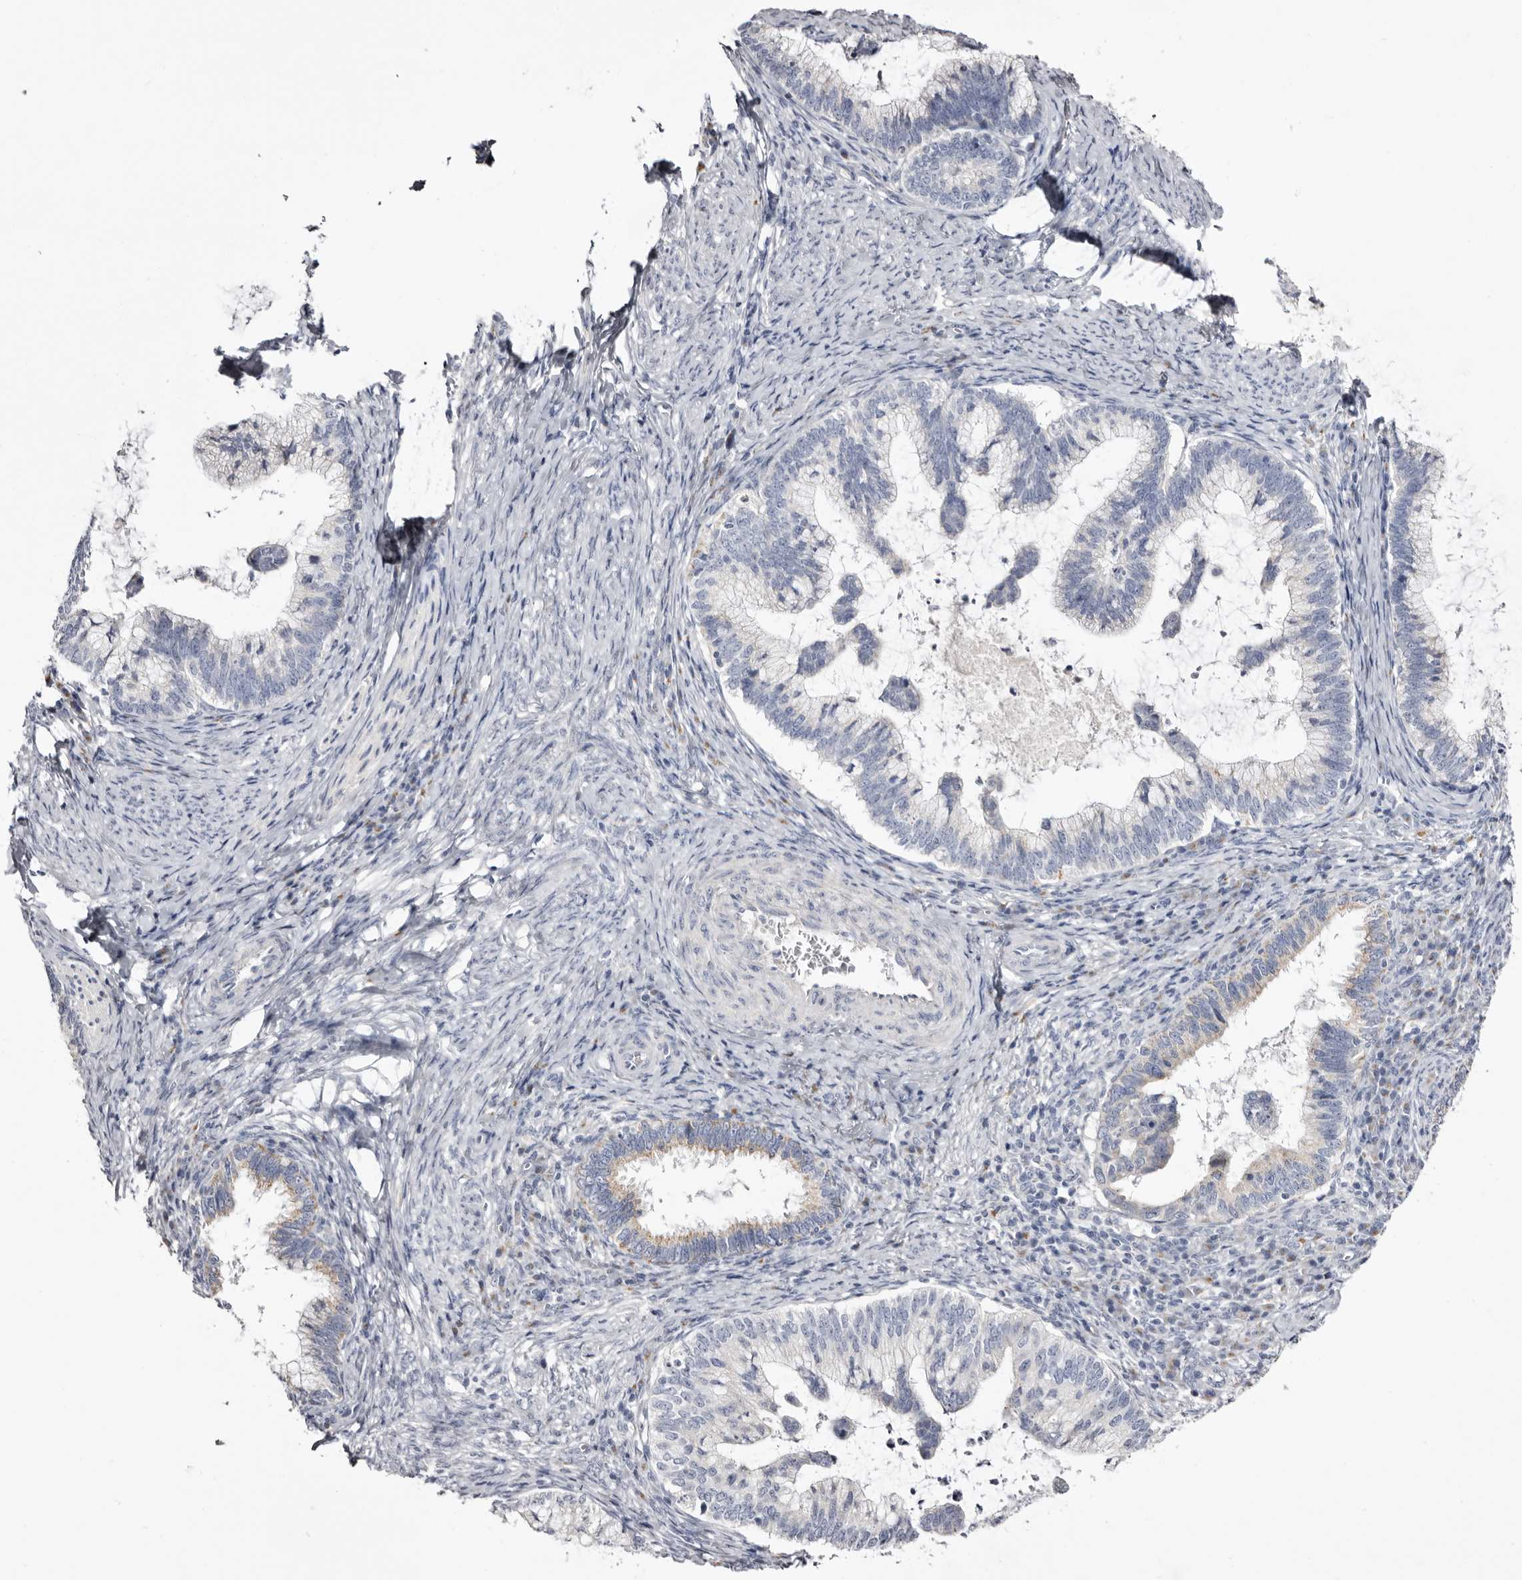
{"staining": {"intensity": "negative", "quantity": "none", "location": "none"}, "tissue": "cervical cancer", "cell_type": "Tumor cells", "image_type": "cancer", "snomed": [{"axis": "morphology", "description": "Adenocarcinoma, NOS"}, {"axis": "topography", "description": "Cervix"}], "caption": "The immunohistochemistry (IHC) photomicrograph has no significant staining in tumor cells of adenocarcinoma (cervical) tissue.", "gene": "CASQ1", "patient": {"sex": "female", "age": 36}}